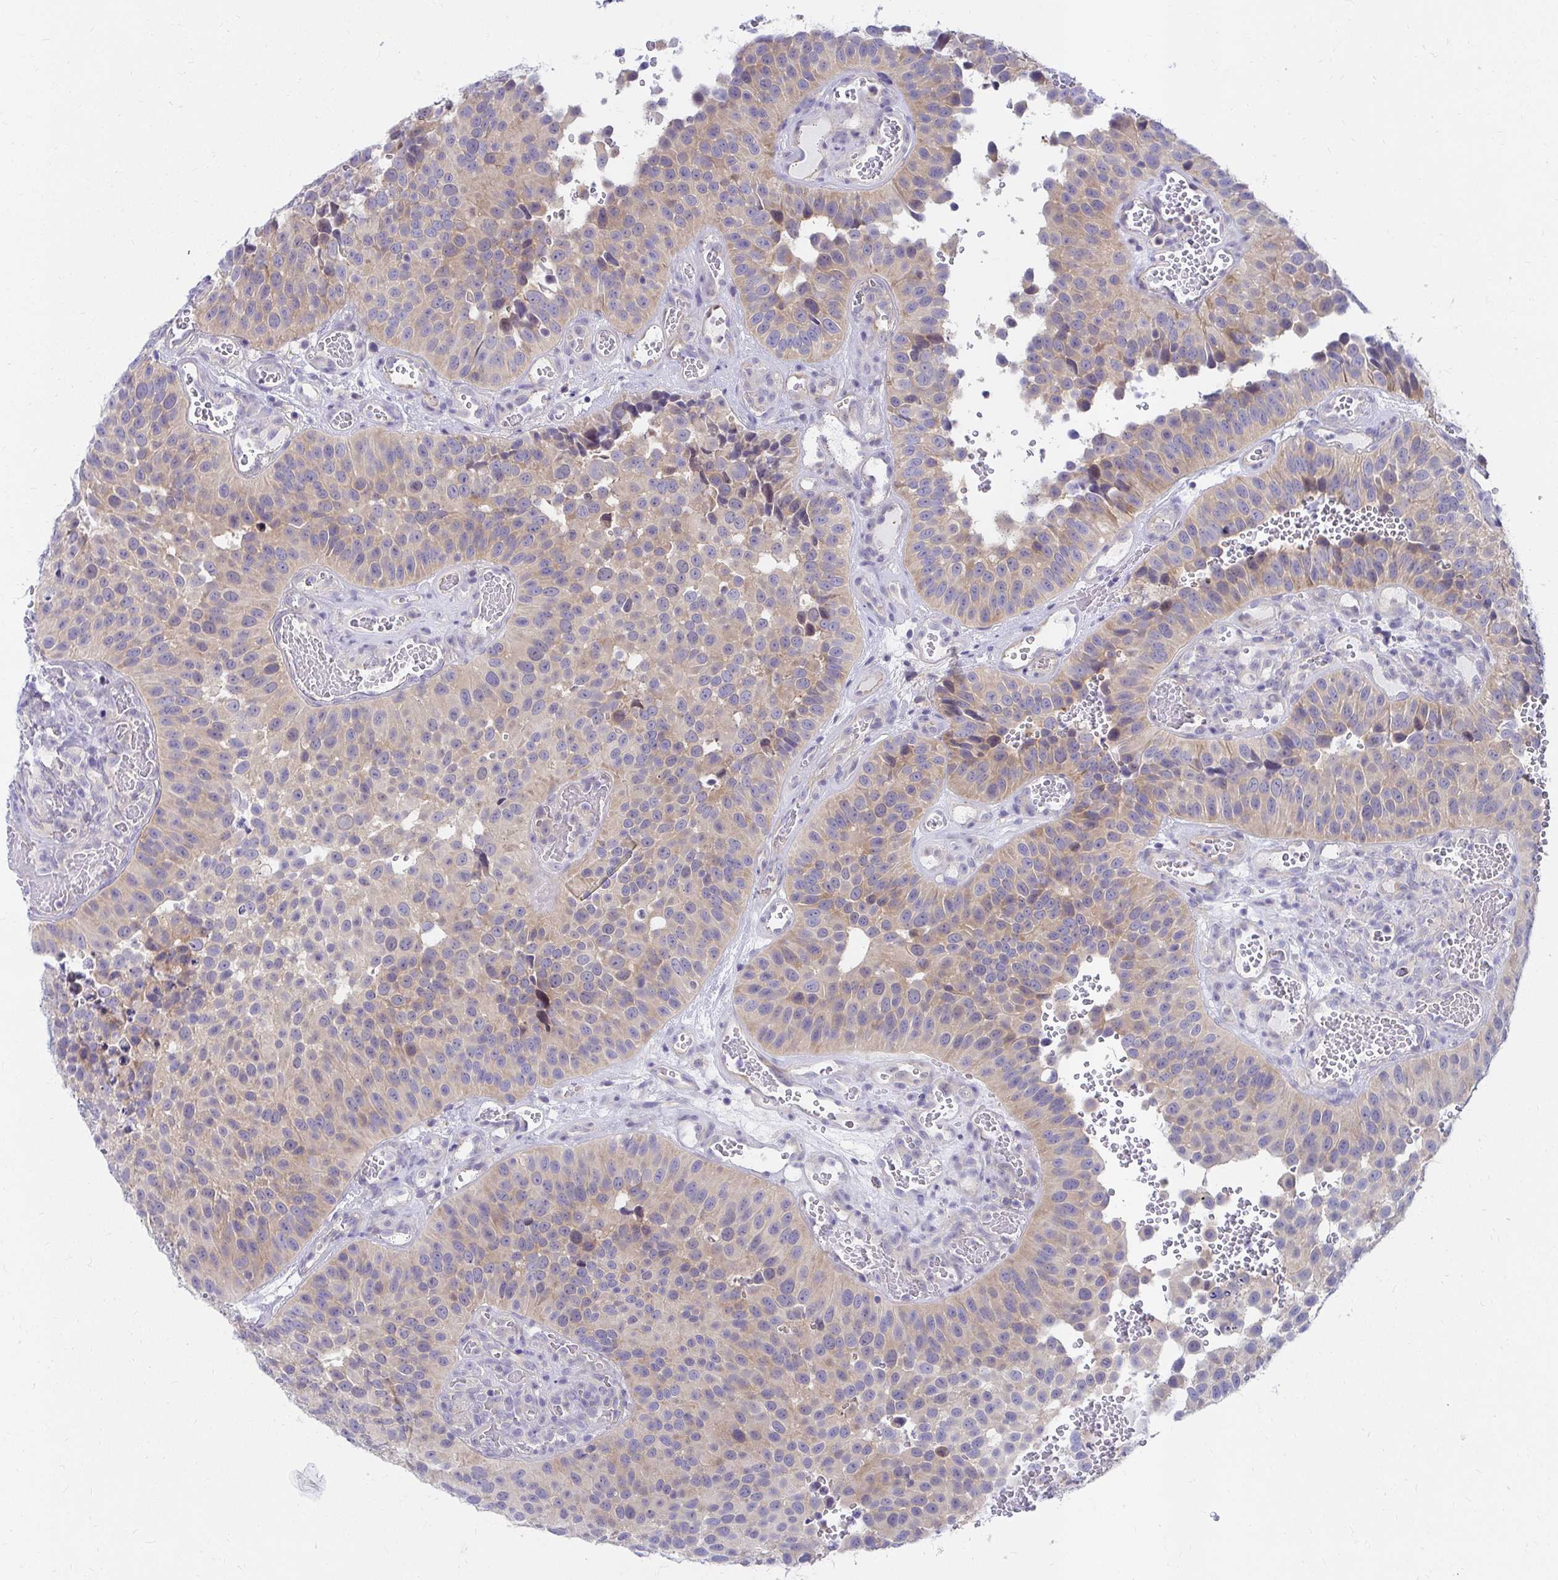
{"staining": {"intensity": "weak", "quantity": ">75%", "location": "cytoplasmic/membranous"}, "tissue": "urothelial cancer", "cell_type": "Tumor cells", "image_type": "cancer", "snomed": [{"axis": "morphology", "description": "Urothelial carcinoma, Low grade"}, {"axis": "topography", "description": "Urinary bladder"}], "caption": "Human urothelial cancer stained with a brown dye exhibits weak cytoplasmic/membranous positive expression in approximately >75% of tumor cells.", "gene": "C19orf81", "patient": {"sex": "male", "age": 76}}